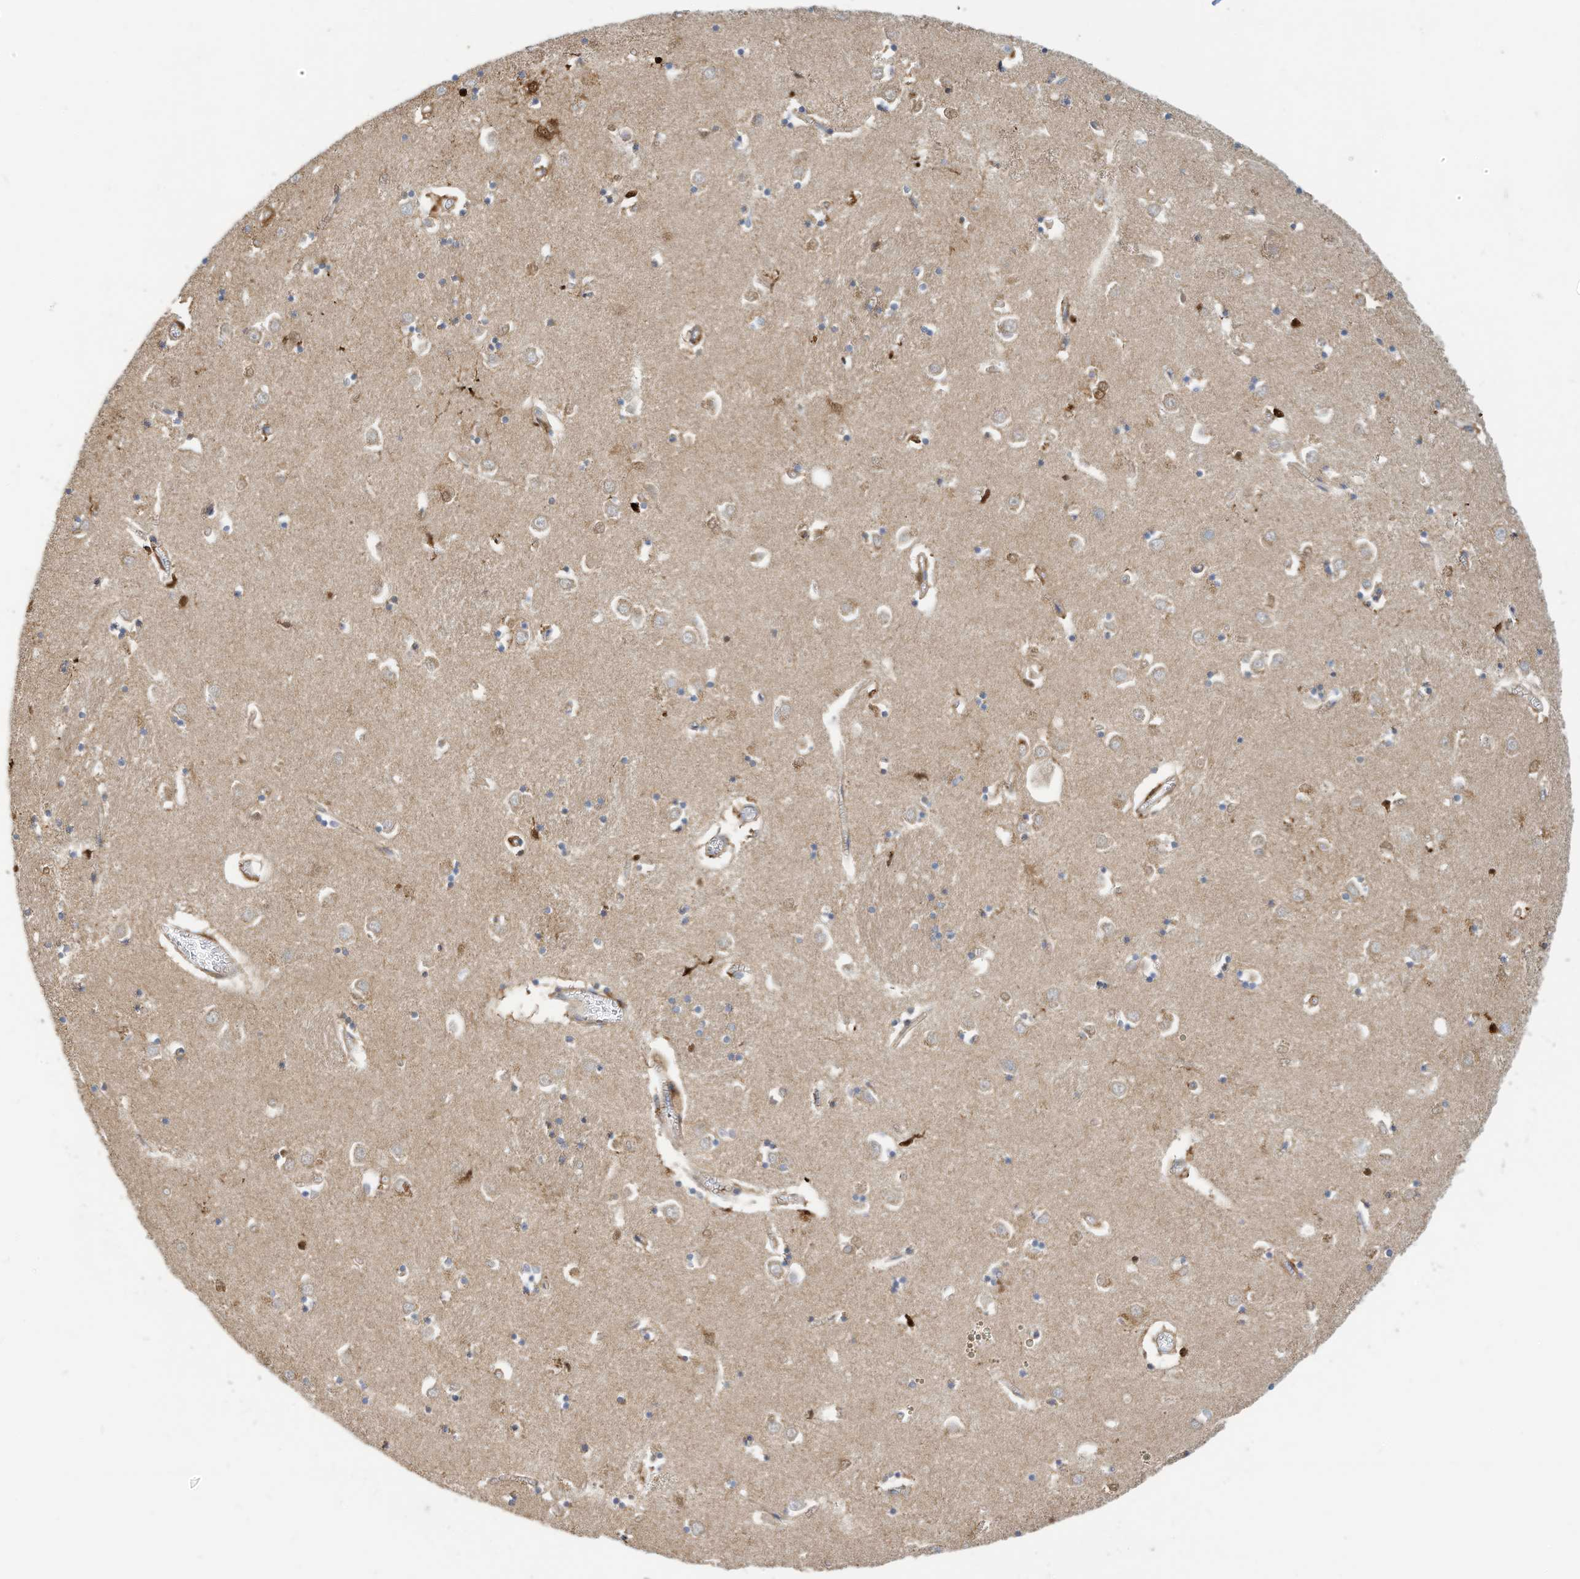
{"staining": {"intensity": "weak", "quantity": "<25%", "location": "cytoplasmic/membranous"}, "tissue": "caudate", "cell_type": "Glial cells", "image_type": "normal", "snomed": [{"axis": "morphology", "description": "Normal tissue, NOS"}, {"axis": "topography", "description": "Lateral ventricle wall"}], "caption": "Normal caudate was stained to show a protein in brown. There is no significant expression in glial cells. (Brightfield microscopy of DAB (3,3'-diaminobenzidine) IHC at high magnification).", "gene": "RHOH", "patient": {"sex": "male", "age": 70}}